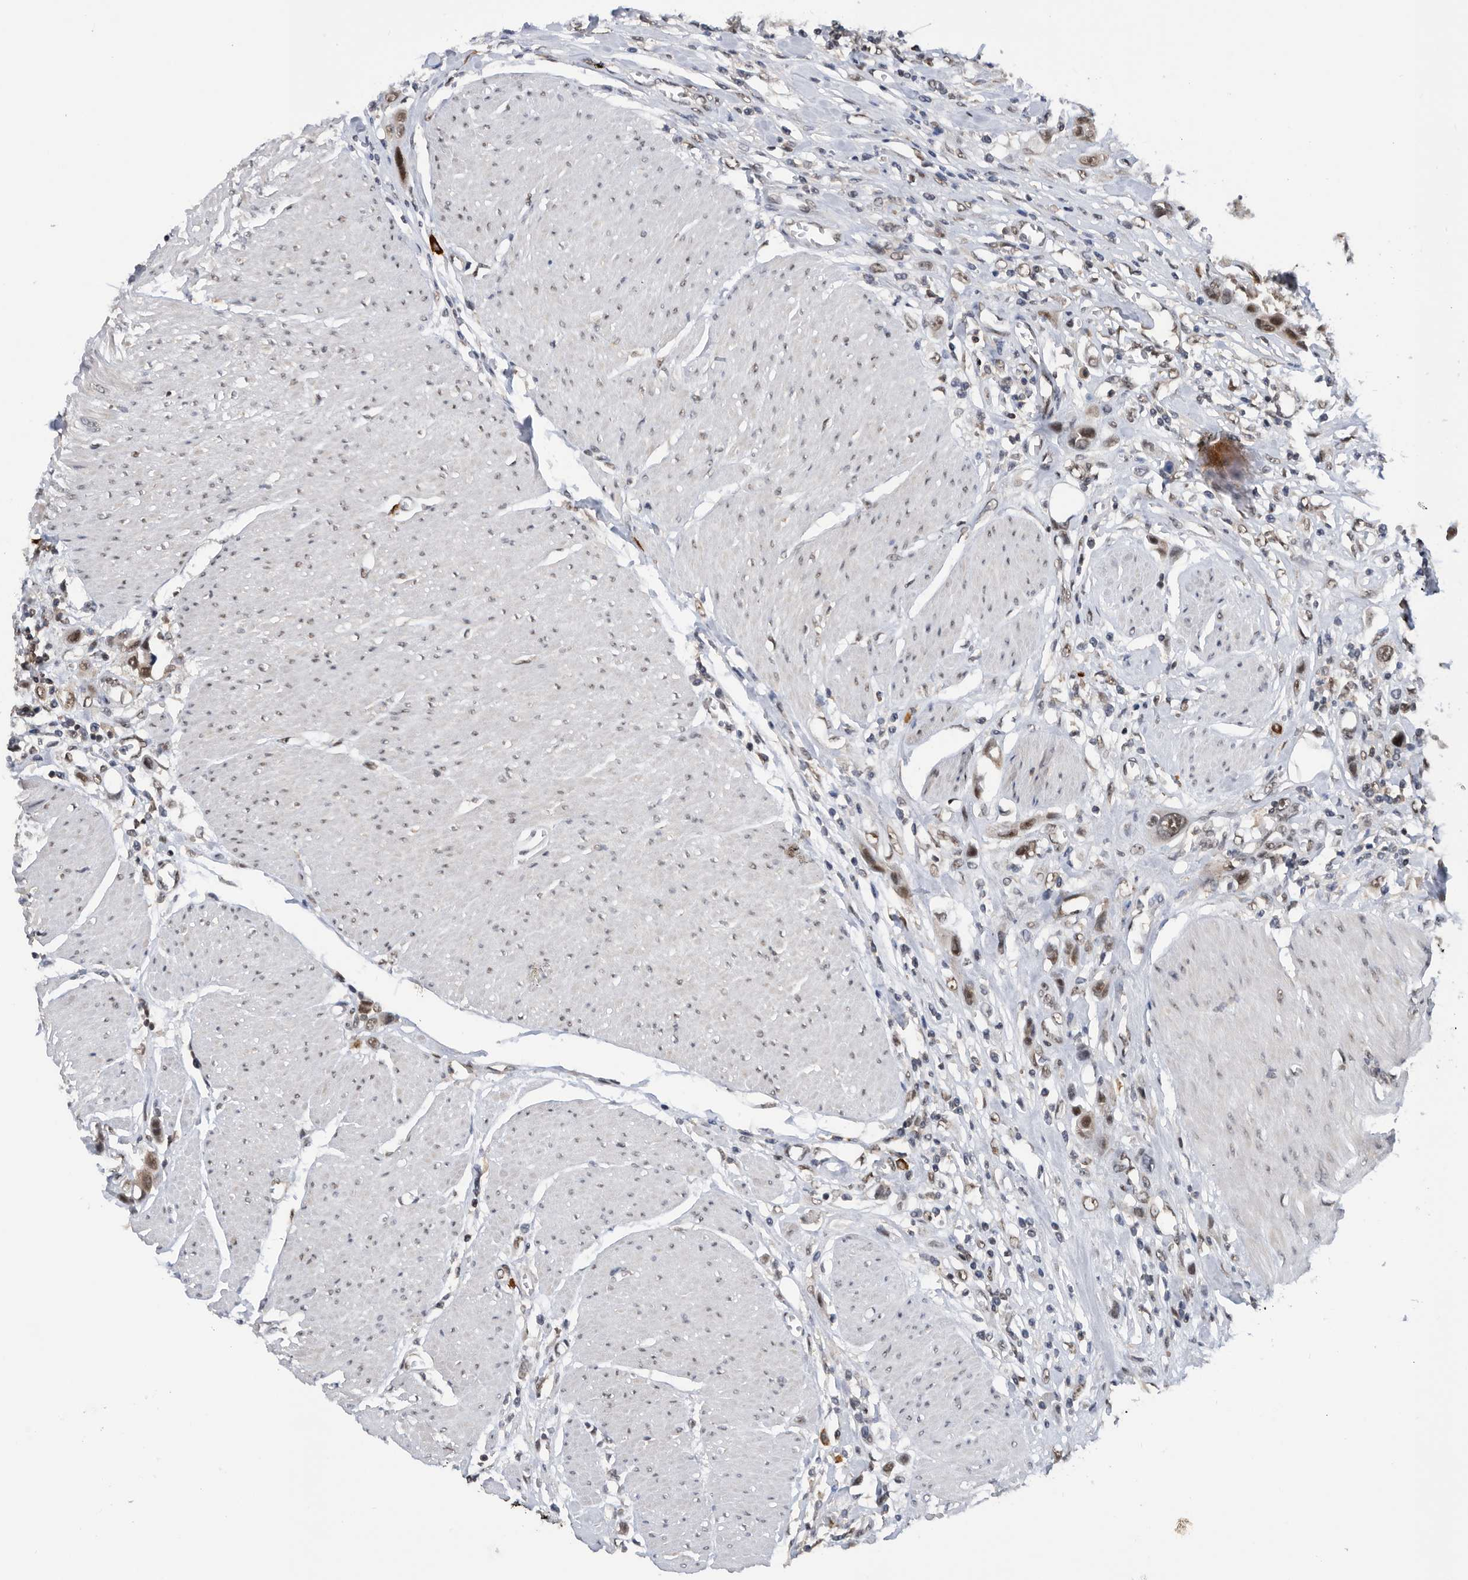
{"staining": {"intensity": "moderate", "quantity": ">75%", "location": "cytoplasmic/membranous,nuclear"}, "tissue": "urothelial cancer", "cell_type": "Tumor cells", "image_type": "cancer", "snomed": [{"axis": "morphology", "description": "Urothelial carcinoma, High grade"}, {"axis": "topography", "description": "Urinary bladder"}], "caption": "Approximately >75% of tumor cells in human urothelial cancer demonstrate moderate cytoplasmic/membranous and nuclear protein expression as visualized by brown immunohistochemical staining.", "gene": "ZNF260", "patient": {"sex": "male", "age": 50}}